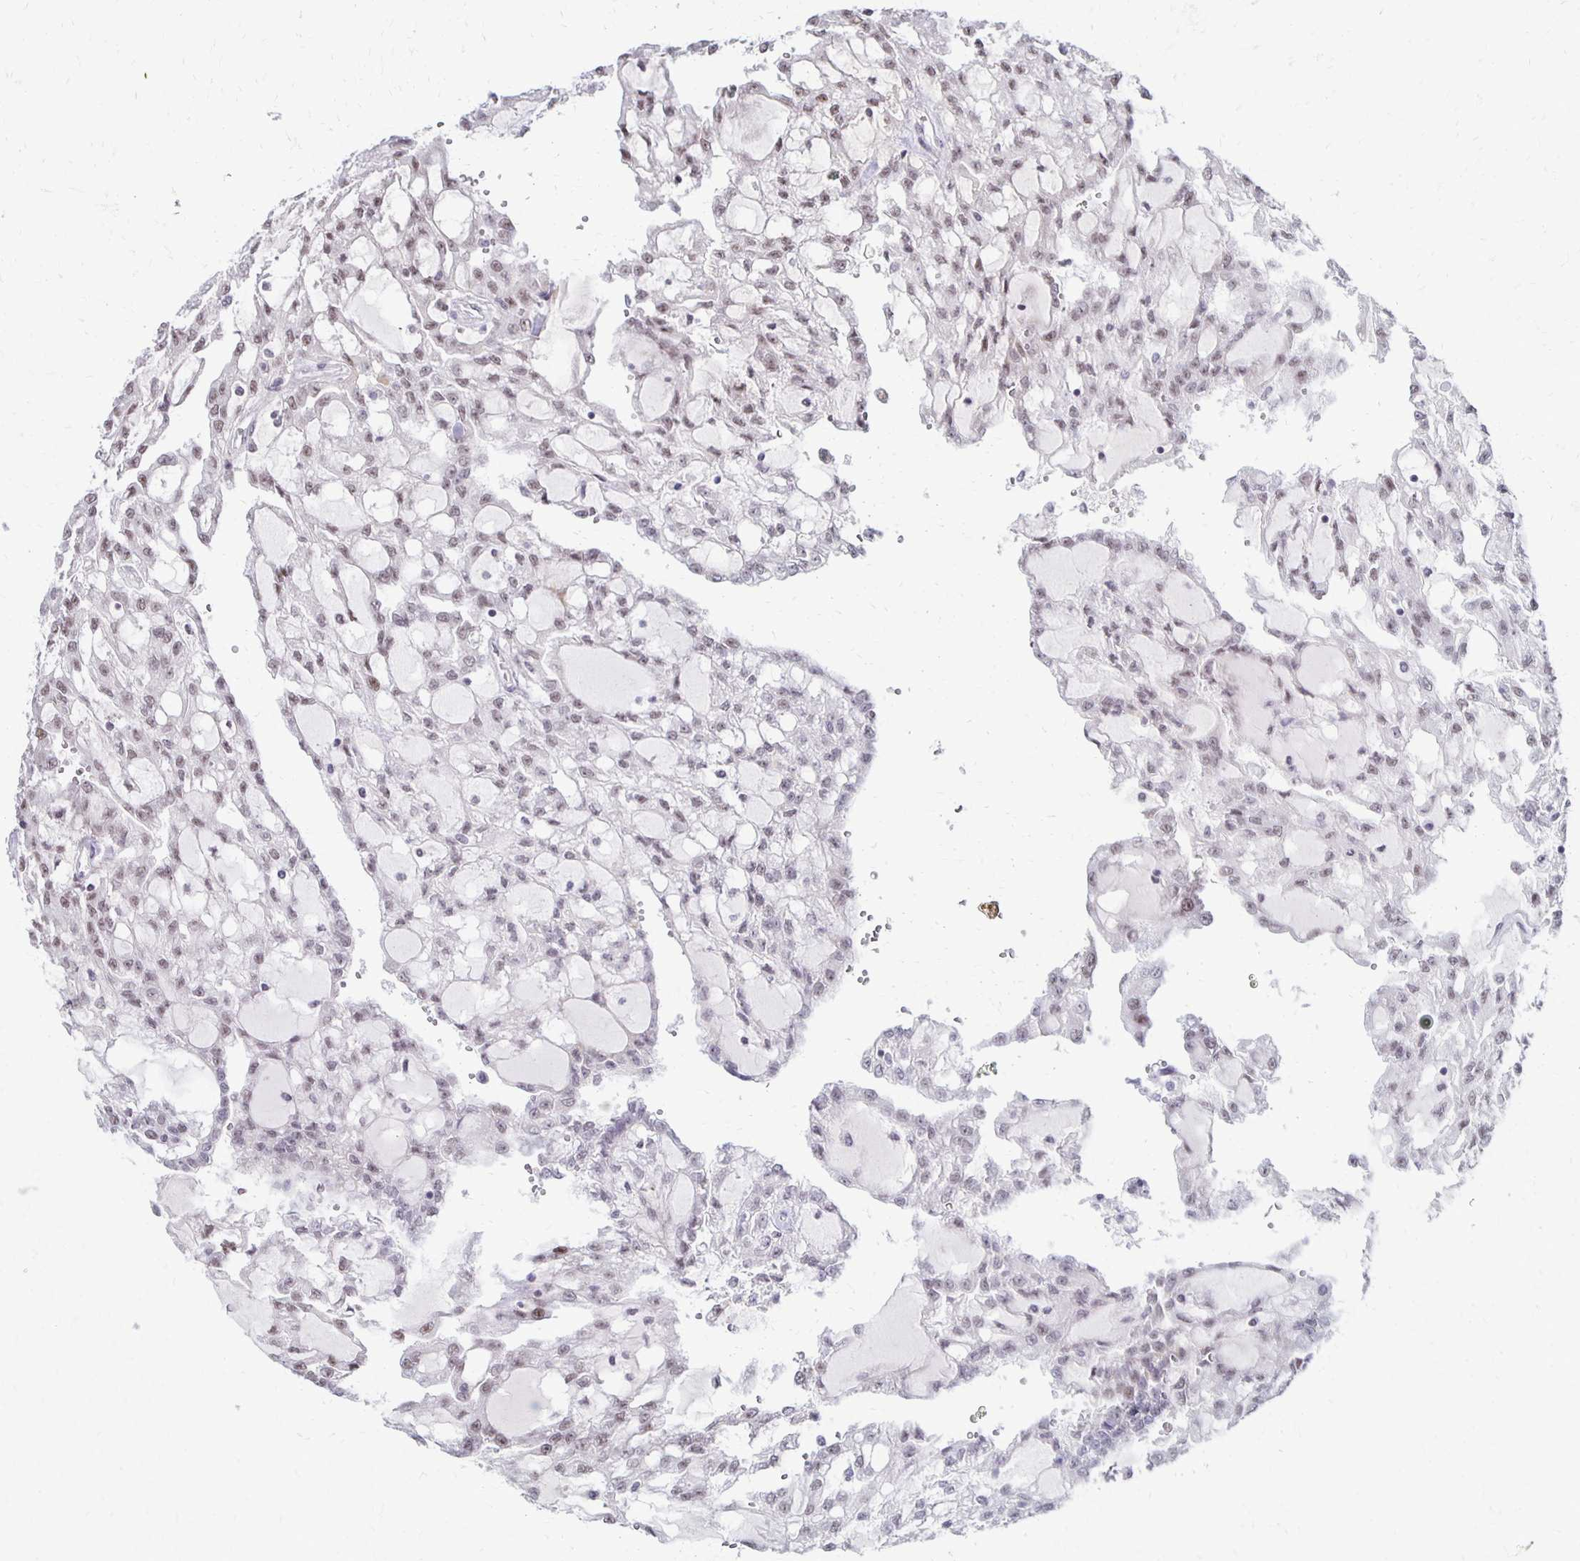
{"staining": {"intensity": "weak", "quantity": "<25%", "location": "nuclear"}, "tissue": "renal cancer", "cell_type": "Tumor cells", "image_type": "cancer", "snomed": [{"axis": "morphology", "description": "Adenocarcinoma, NOS"}, {"axis": "topography", "description": "Kidney"}], "caption": "Tumor cells show no significant expression in adenocarcinoma (renal).", "gene": "DAGLA", "patient": {"sex": "male", "age": 63}}